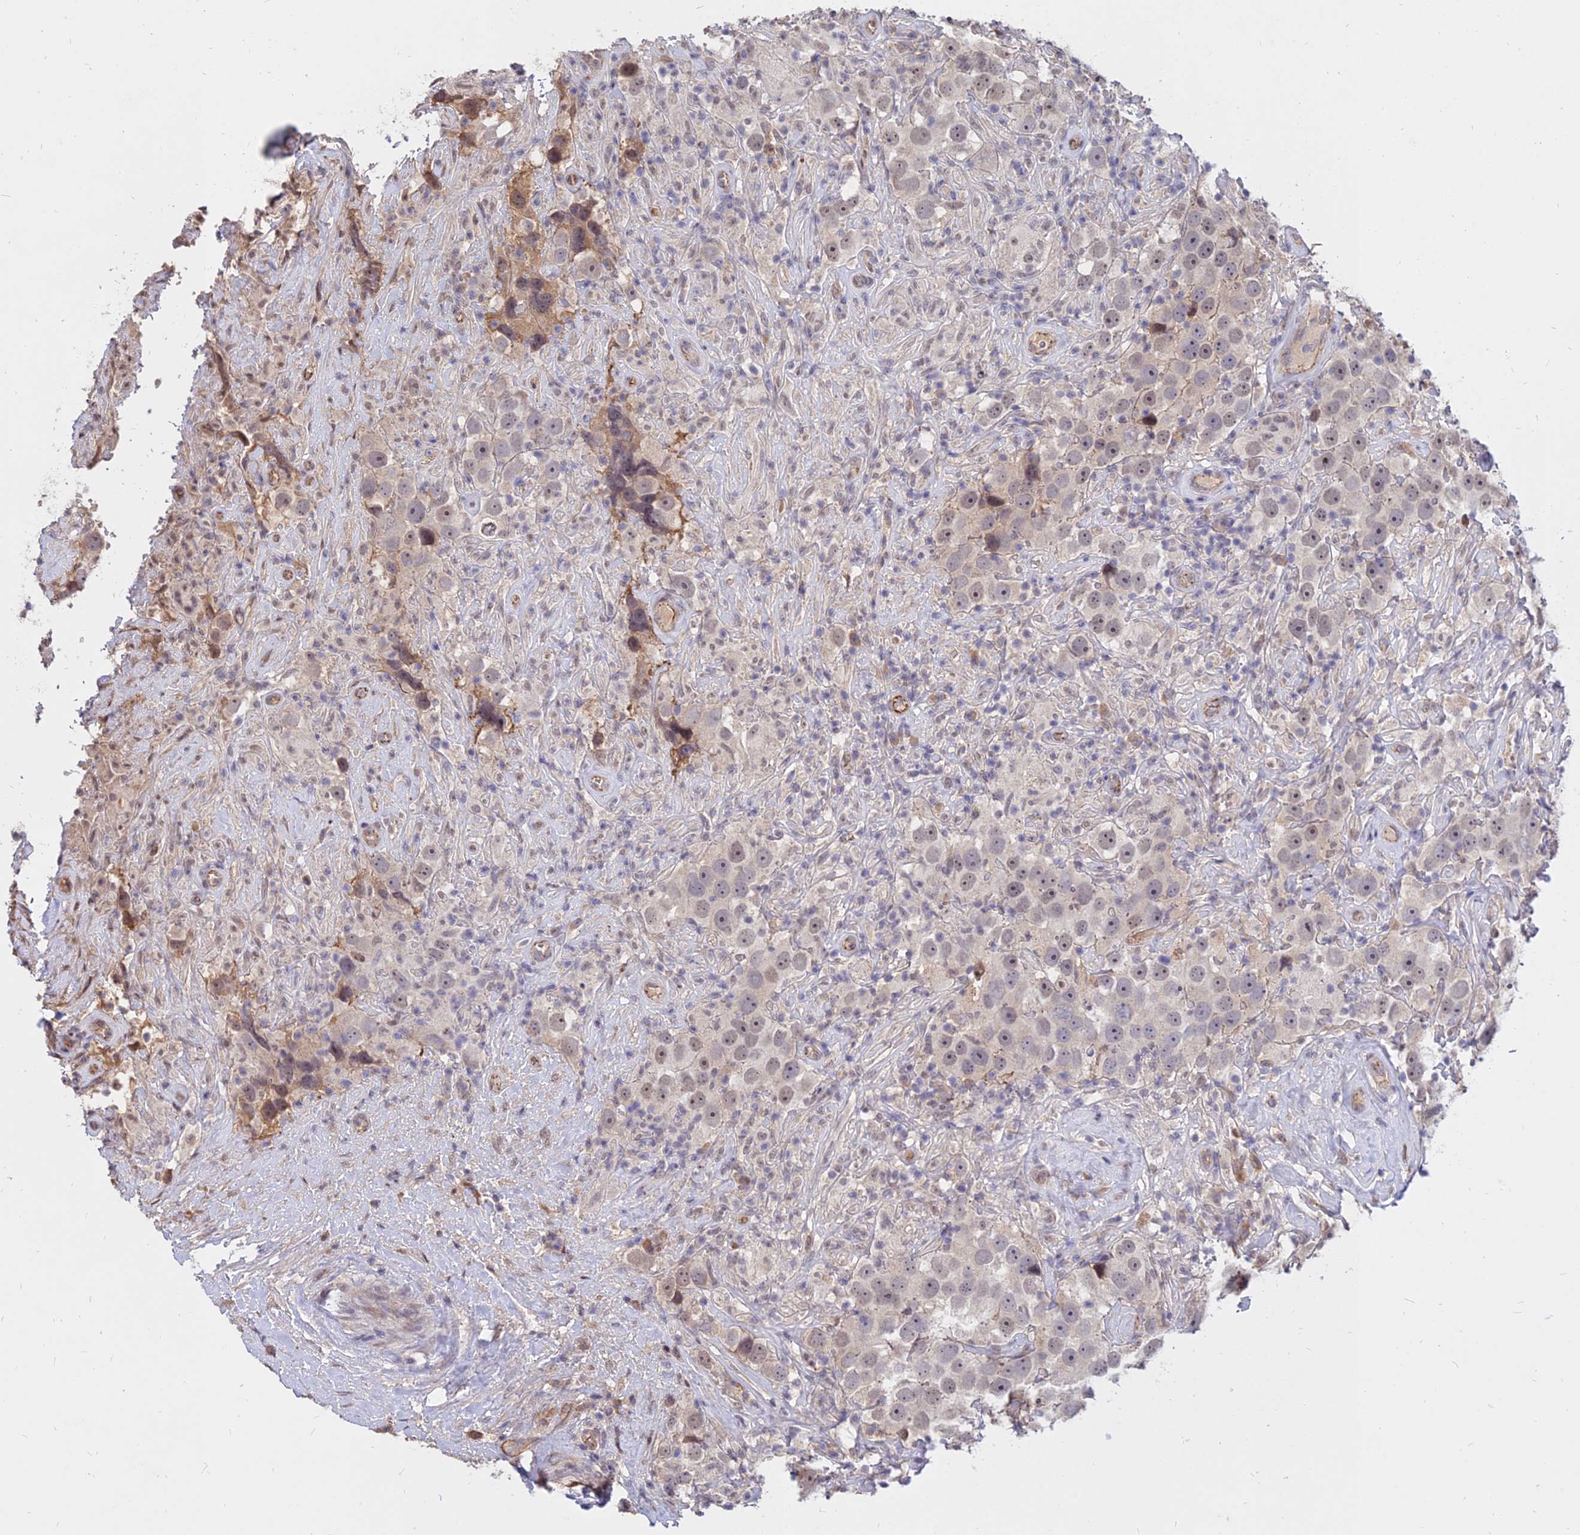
{"staining": {"intensity": "weak", "quantity": "<25%", "location": "nuclear"}, "tissue": "testis cancer", "cell_type": "Tumor cells", "image_type": "cancer", "snomed": [{"axis": "morphology", "description": "Seminoma, NOS"}, {"axis": "topography", "description": "Testis"}], "caption": "Tumor cells are negative for protein expression in human testis cancer (seminoma).", "gene": "C11orf68", "patient": {"sex": "male", "age": 49}}